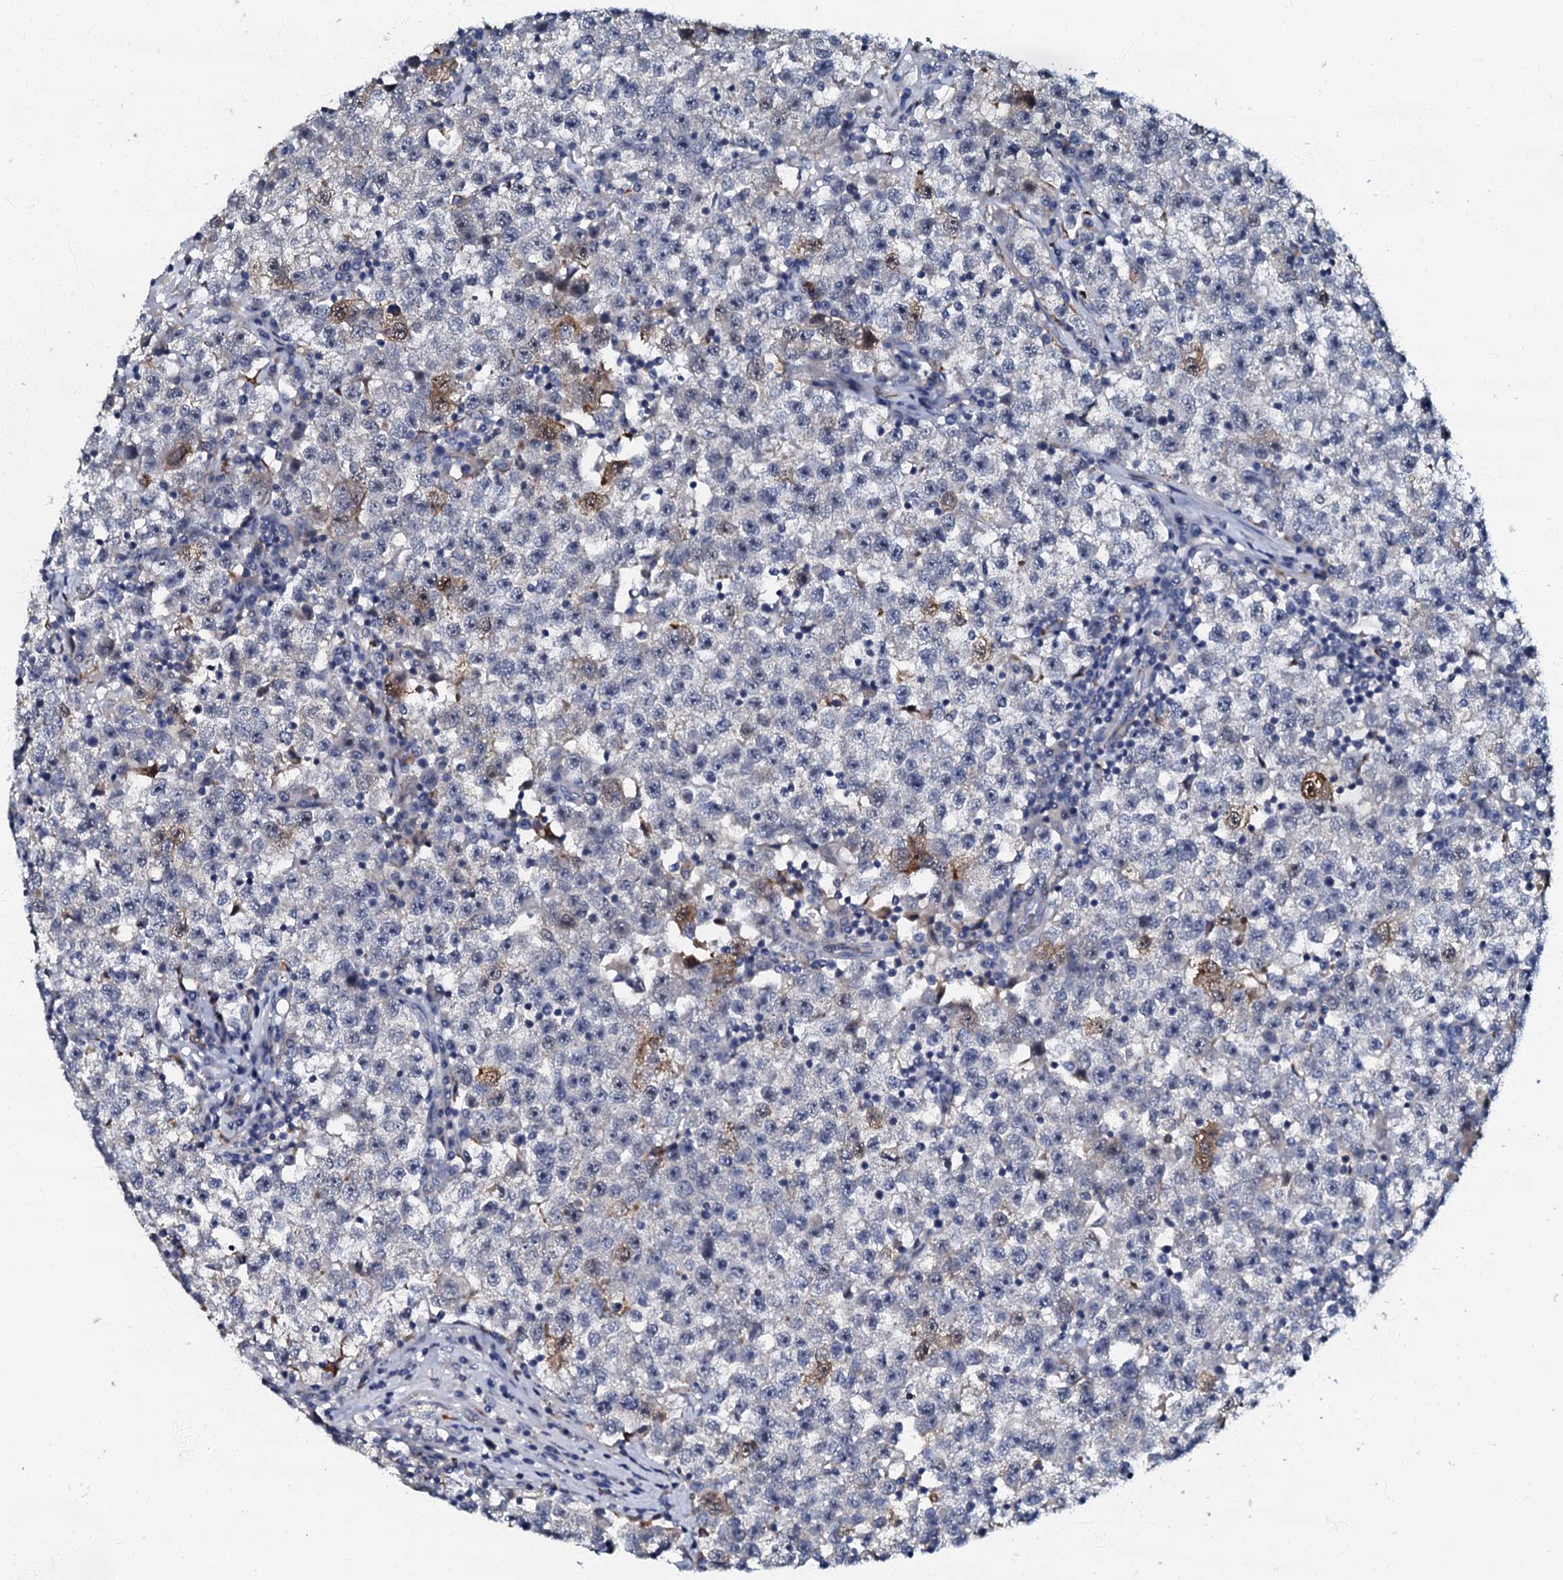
{"staining": {"intensity": "moderate", "quantity": "<25%", "location": "nuclear"}, "tissue": "testis cancer", "cell_type": "Tumor cells", "image_type": "cancer", "snomed": [{"axis": "morphology", "description": "Seminoma, NOS"}, {"axis": "topography", "description": "Testis"}], "caption": "This histopathology image displays immunohistochemistry (IHC) staining of human testis cancer, with low moderate nuclear expression in about <25% of tumor cells.", "gene": "OLAH", "patient": {"sex": "male", "age": 22}}